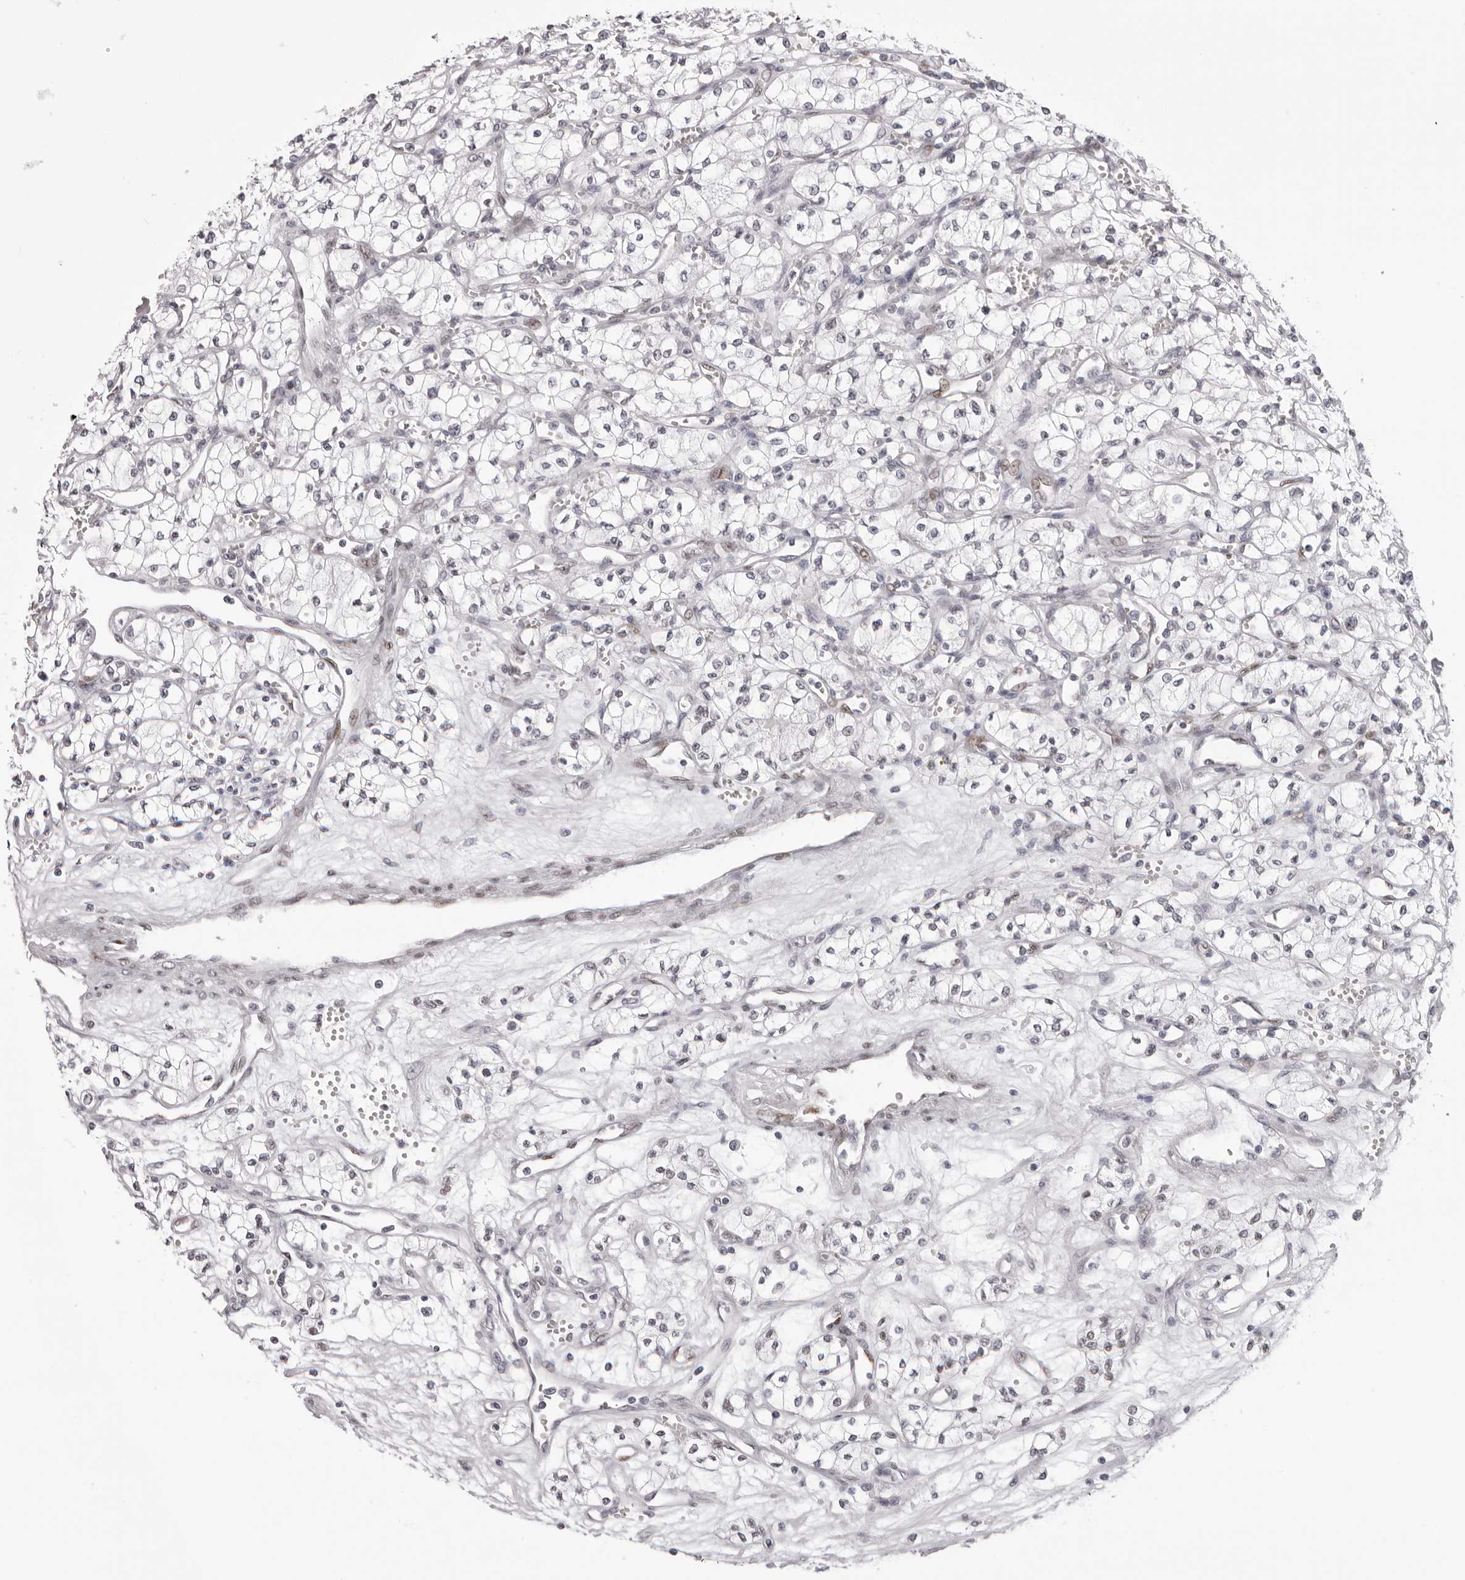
{"staining": {"intensity": "weak", "quantity": "<25%", "location": "nuclear"}, "tissue": "renal cancer", "cell_type": "Tumor cells", "image_type": "cancer", "snomed": [{"axis": "morphology", "description": "Adenocarcinoma, NOS"}, {"axis": "topography", "description": "Kidney"}], "caption": "Renal adenocarcinoma was stained to show a protein in brown. There is no significant expression in tumor cells.", "gene": "MAFK", "patient": {"sex": "male", "age": 59}}